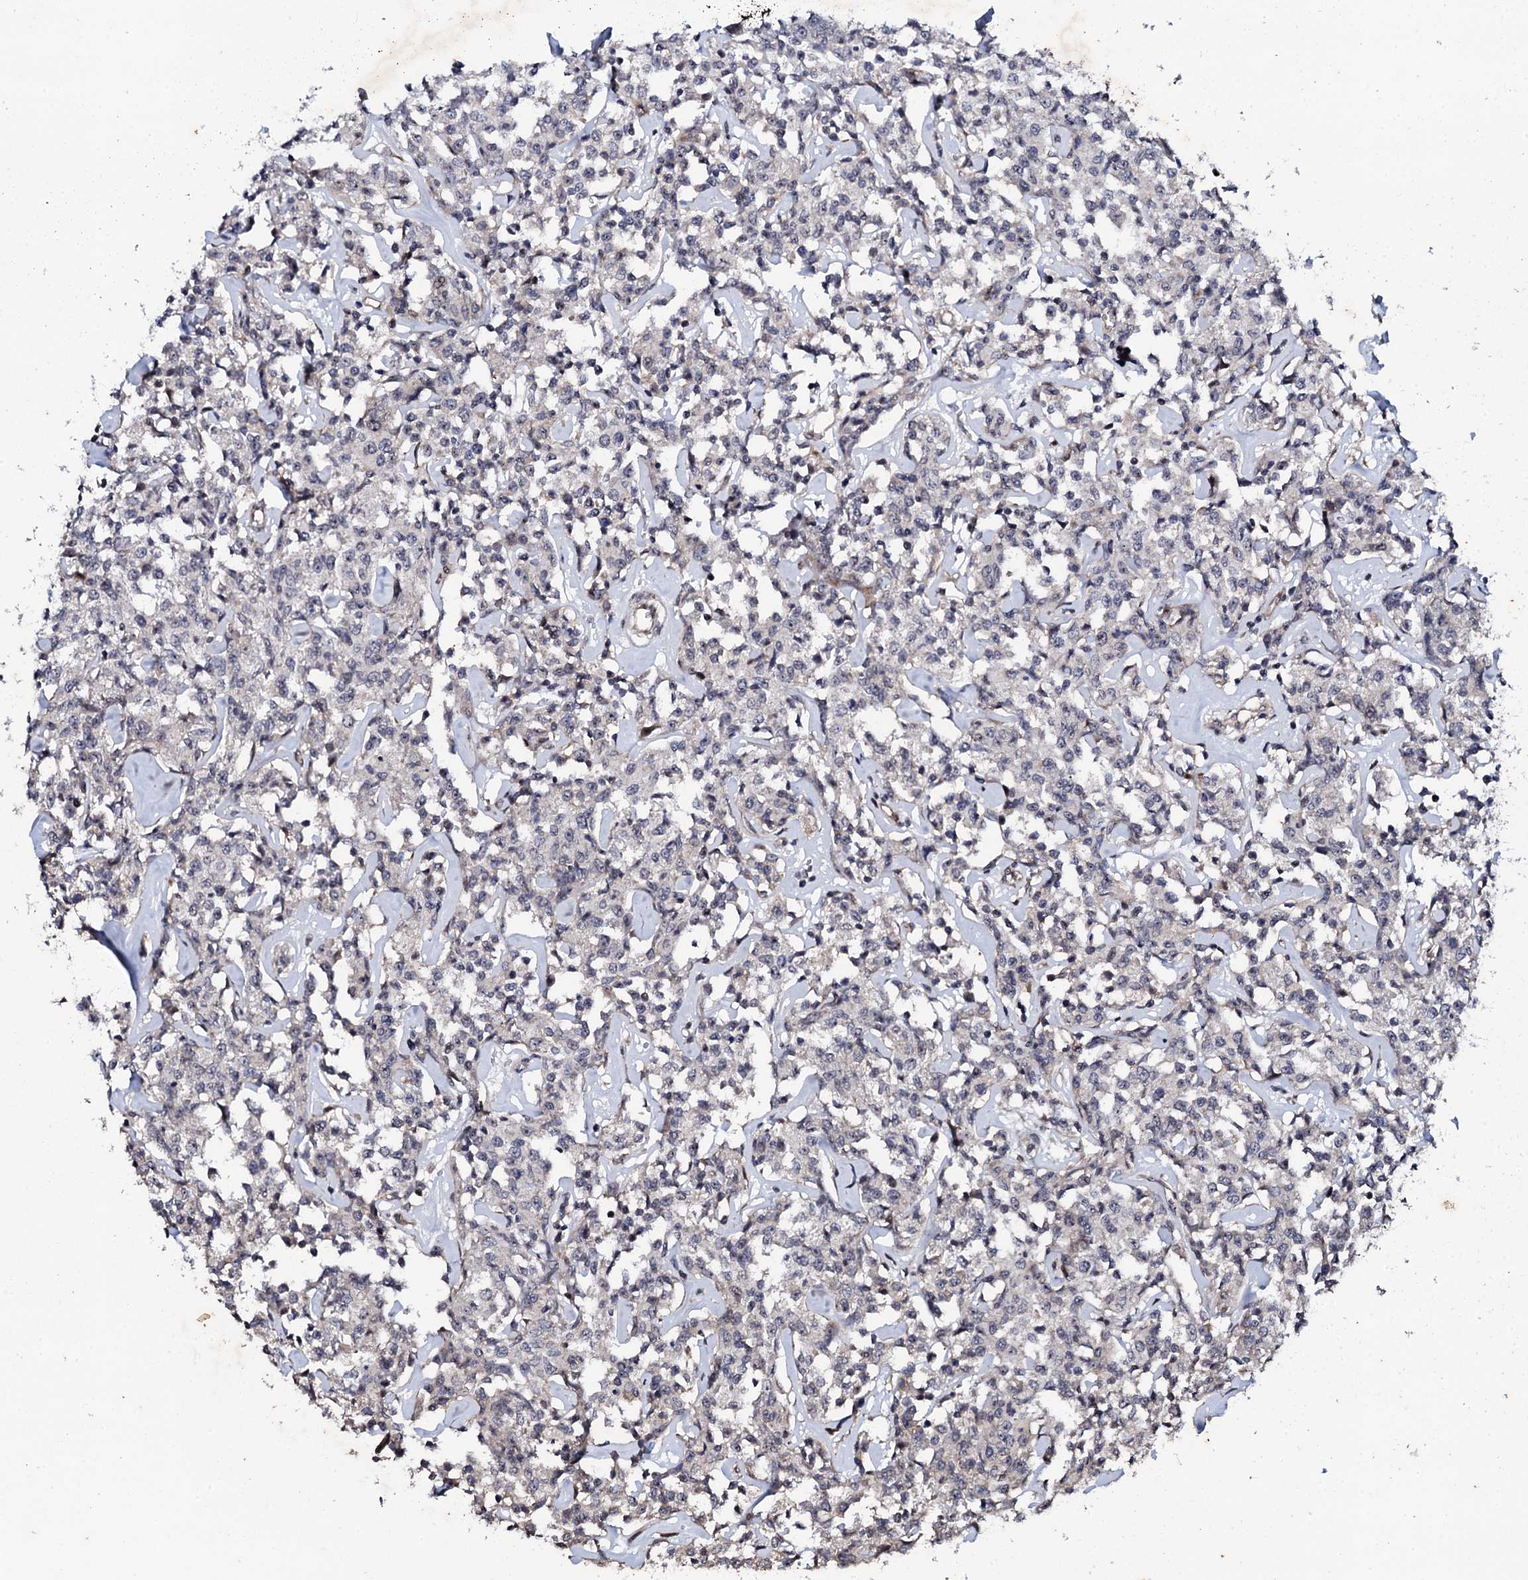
{"staining": {"intensity": "negative", "quantity": "none", "location": "none"}, "tissue": "lymphoma", "cell_type": "Tumor cells", "image_type": "cancer", "snomed": [{"axis": "morphology", "description": "Malignant lymphoma, non-Hodgkin's type, Low grade"}, {"axis": "topography", "description": "Small intestine"}], "caption": "The image shows no staining of tumor cells in malignant lymphoma, non-Hodgkin's type (low-grade). (Brightfield microscopy of DAB (3,3'-diaminobenzidine) IHC at high magnification).", "gene": "FAM111A", "patient": {"sex": "female", "age": 59}}